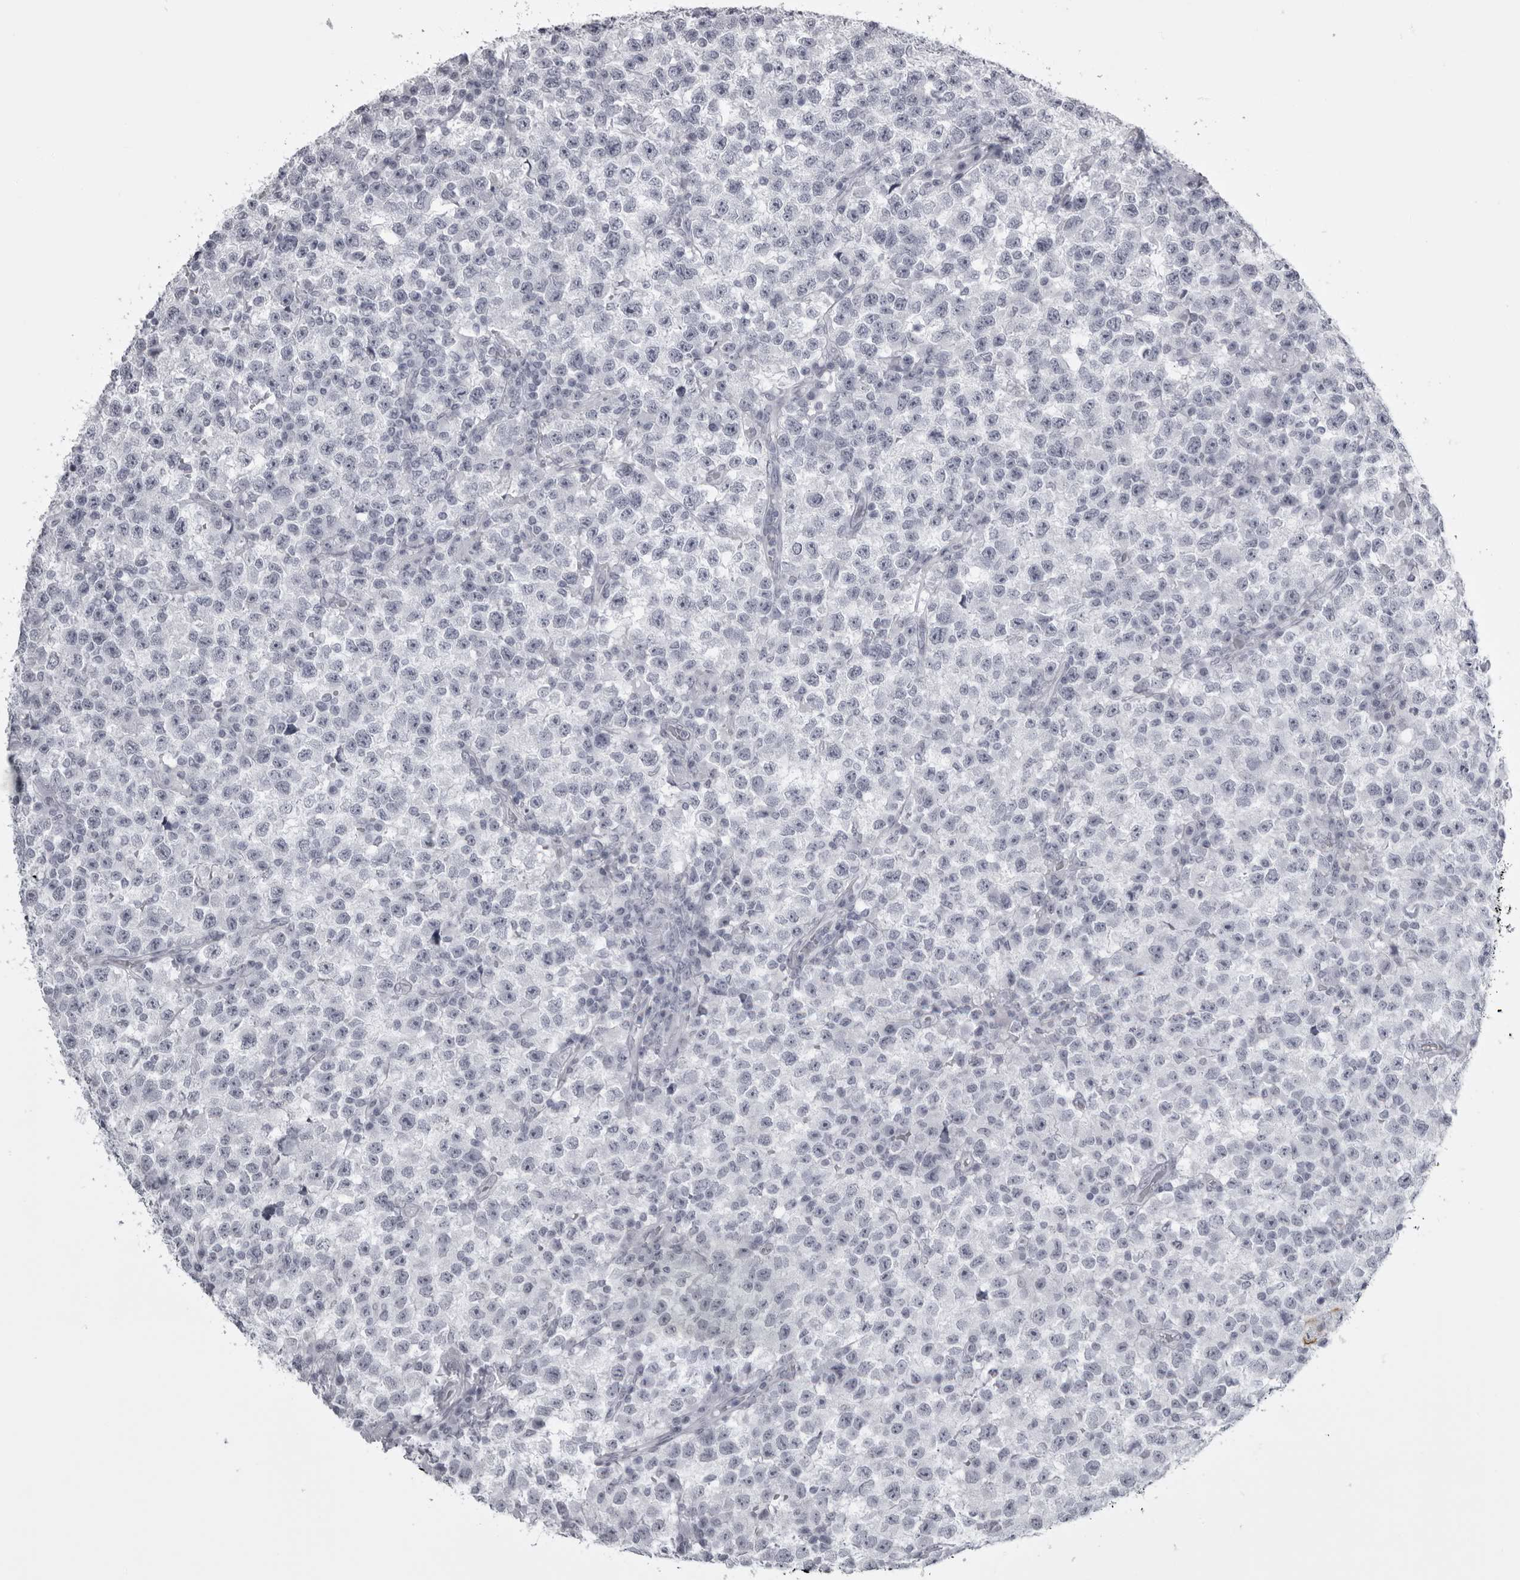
{"staining": {"intensity": "negative", "quantity": "none", "location": "none"}, "tissue": "testis cancer", "cell_type": "Tumor cells", "image_type": "cancer", "snomed": [{"axis": "morphology", "description": "Seminoma, NOS"}, {"axis": "topography", "description": "Testis"}], "caption": "DAB immunohistochemical staining of seminoma (testis) shows no significant staining in tumor cells. (Stains: DAB (3,3'-diaminobenzidine) immunohistochemistry with hematoxylin counter stain, Microscopy: brightfield microscopy at high magnification).", "gene": "UROD", "patient": {"sex": "male", "age": 22}}